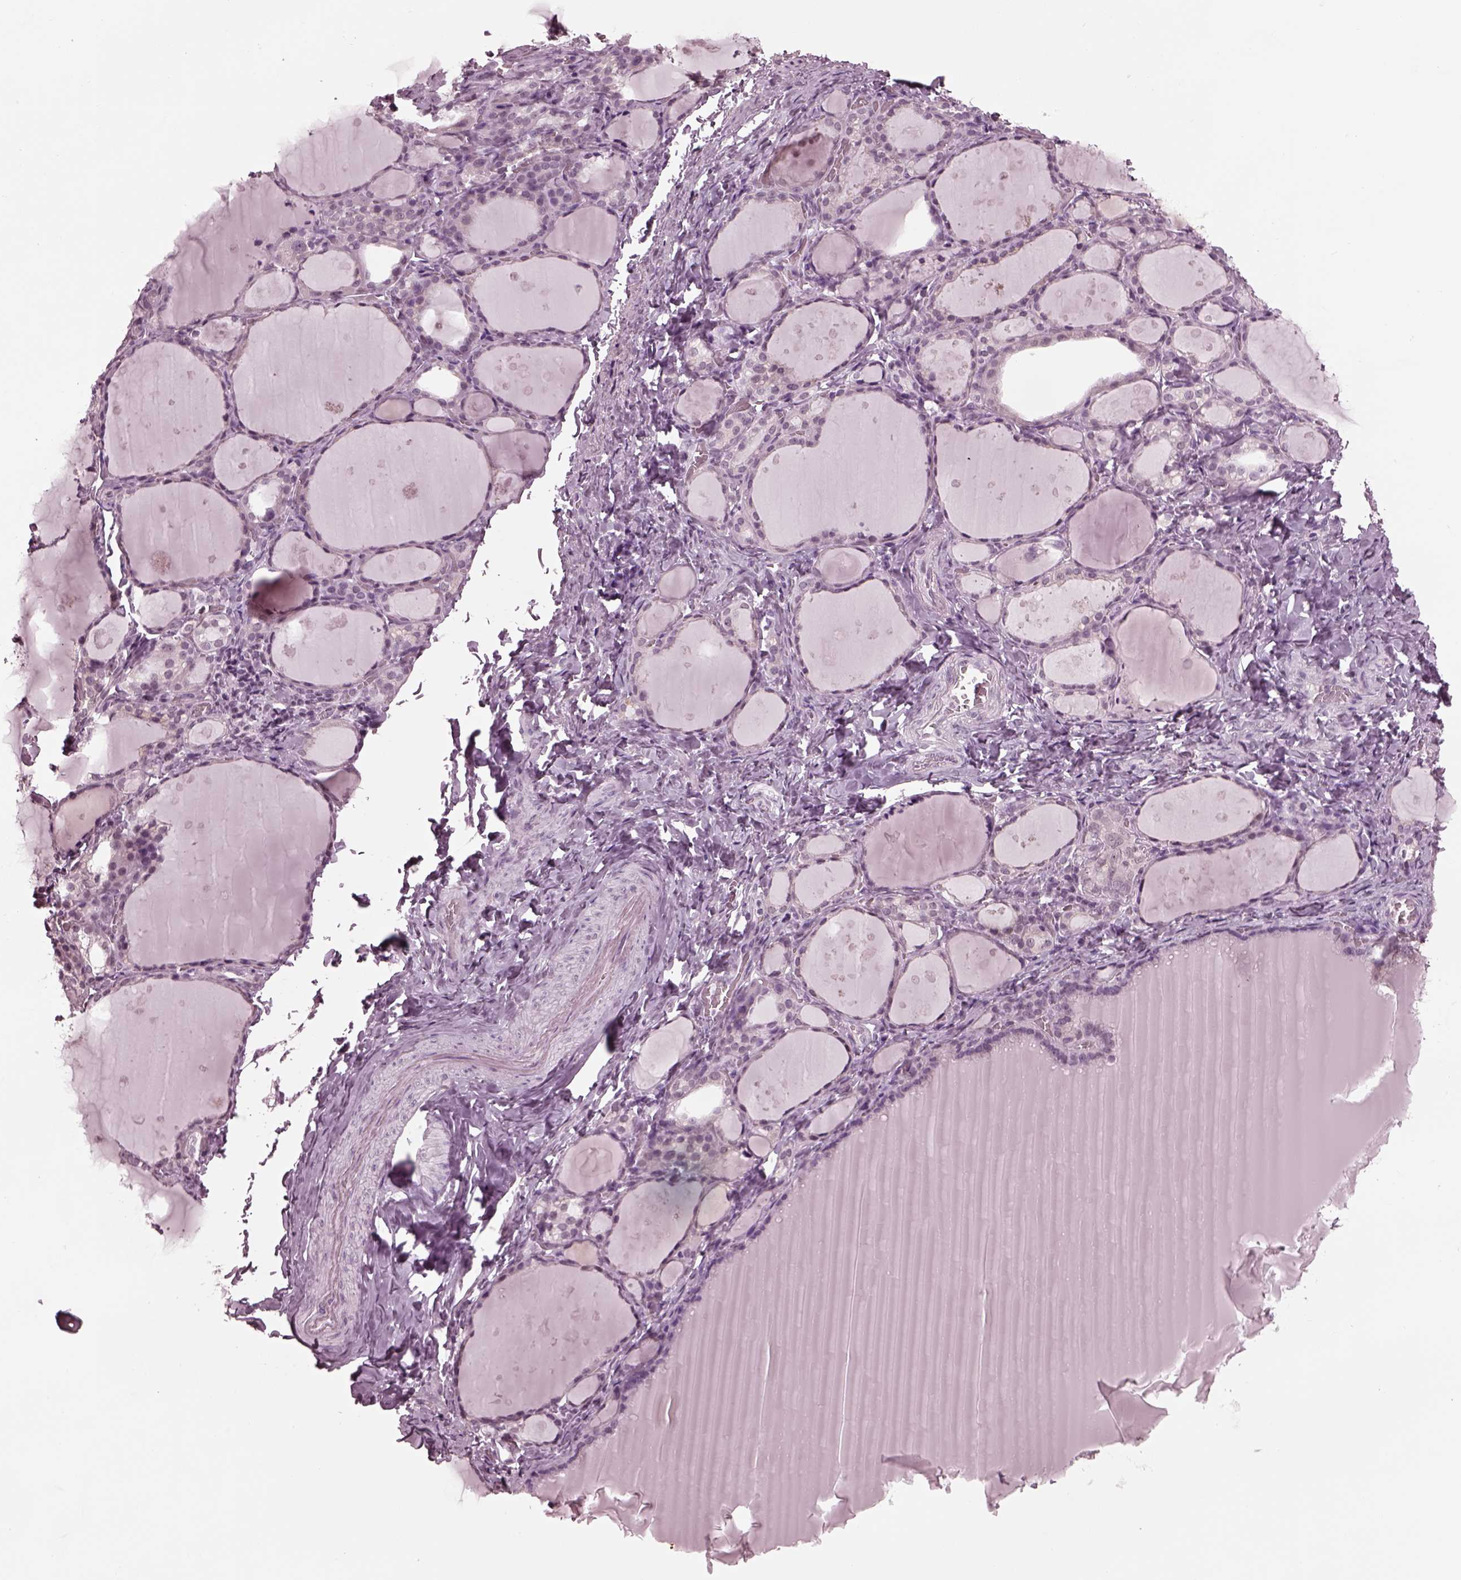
{"staining": {"intensity": "negative", "quantity": "none", "location": "none"}, "tissue": "thyroid gland", "cell_type": "Glandular cells", "image_type": "normal", "snomed": [{"axis": "morphology", "description": "Normal tissue, NOS"}, {"axis": "topography", "description": "Thyroid gland"}], "caption": "The micrograph exhibits no staining of glandular cells in unremarkable thyroid gland. (DAB (3,3'-diaminobenzidine) IHC with hematoxylin counter stain).", "gene": "RUVBL2", "patient": {"sex": "male", "age": 68}}